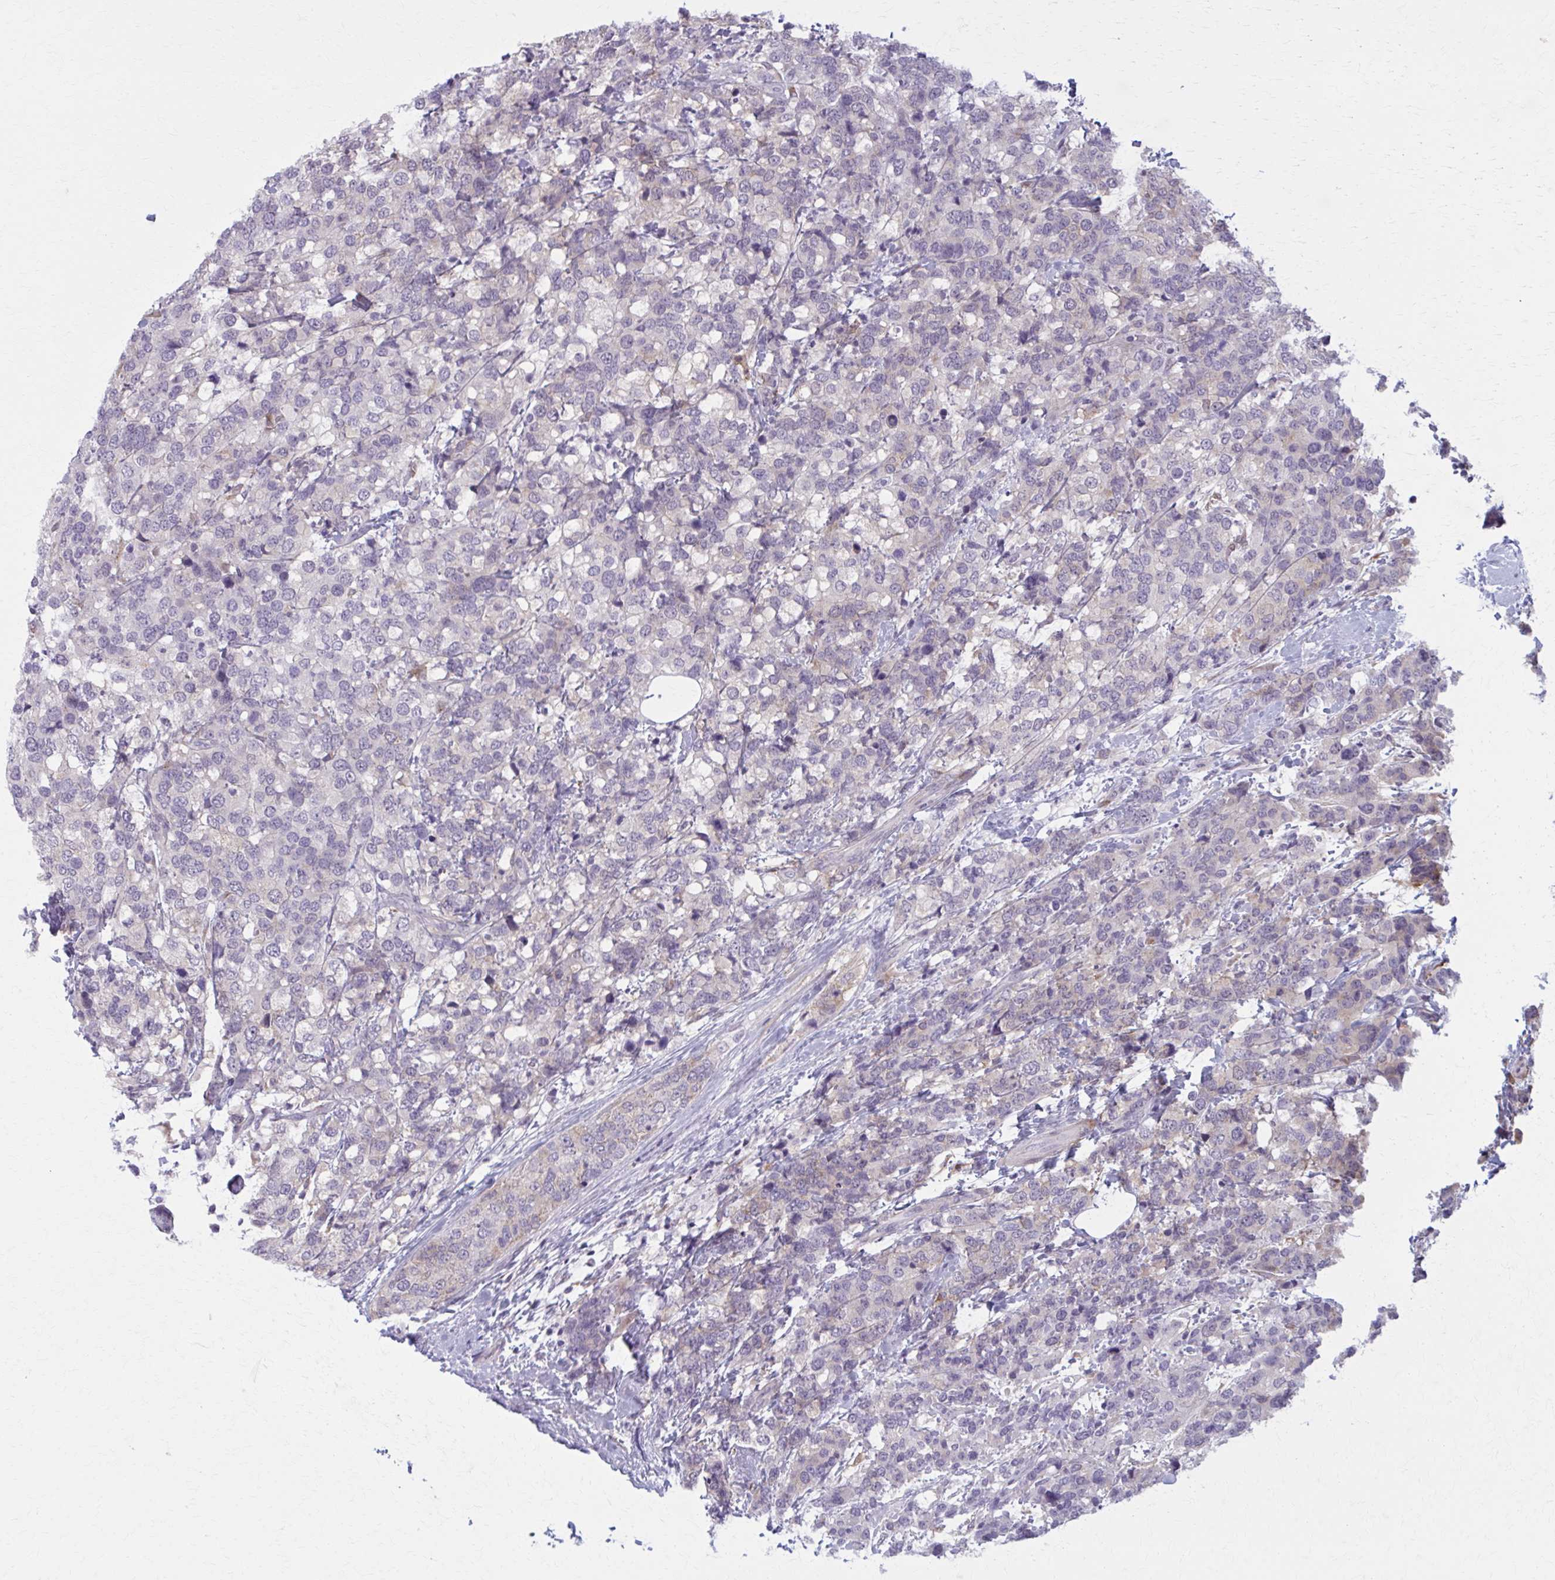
{"staining": {"intensity": "negative", "quantity": "none", "location": "none"}, "tissue": "breast cancer", "cell_type": "Tumor cells", "image_type": "cancer", "snomed": [{"axis": "morphology", "description": "Lobular carcinoma"}, {"axis": "topography", "description": "Breast"}], "caption": "Tumor cells show no significant protein expression in breast cancer.", "gene": "NUMBL", "patient": {"sex": "female", "age": 59}}